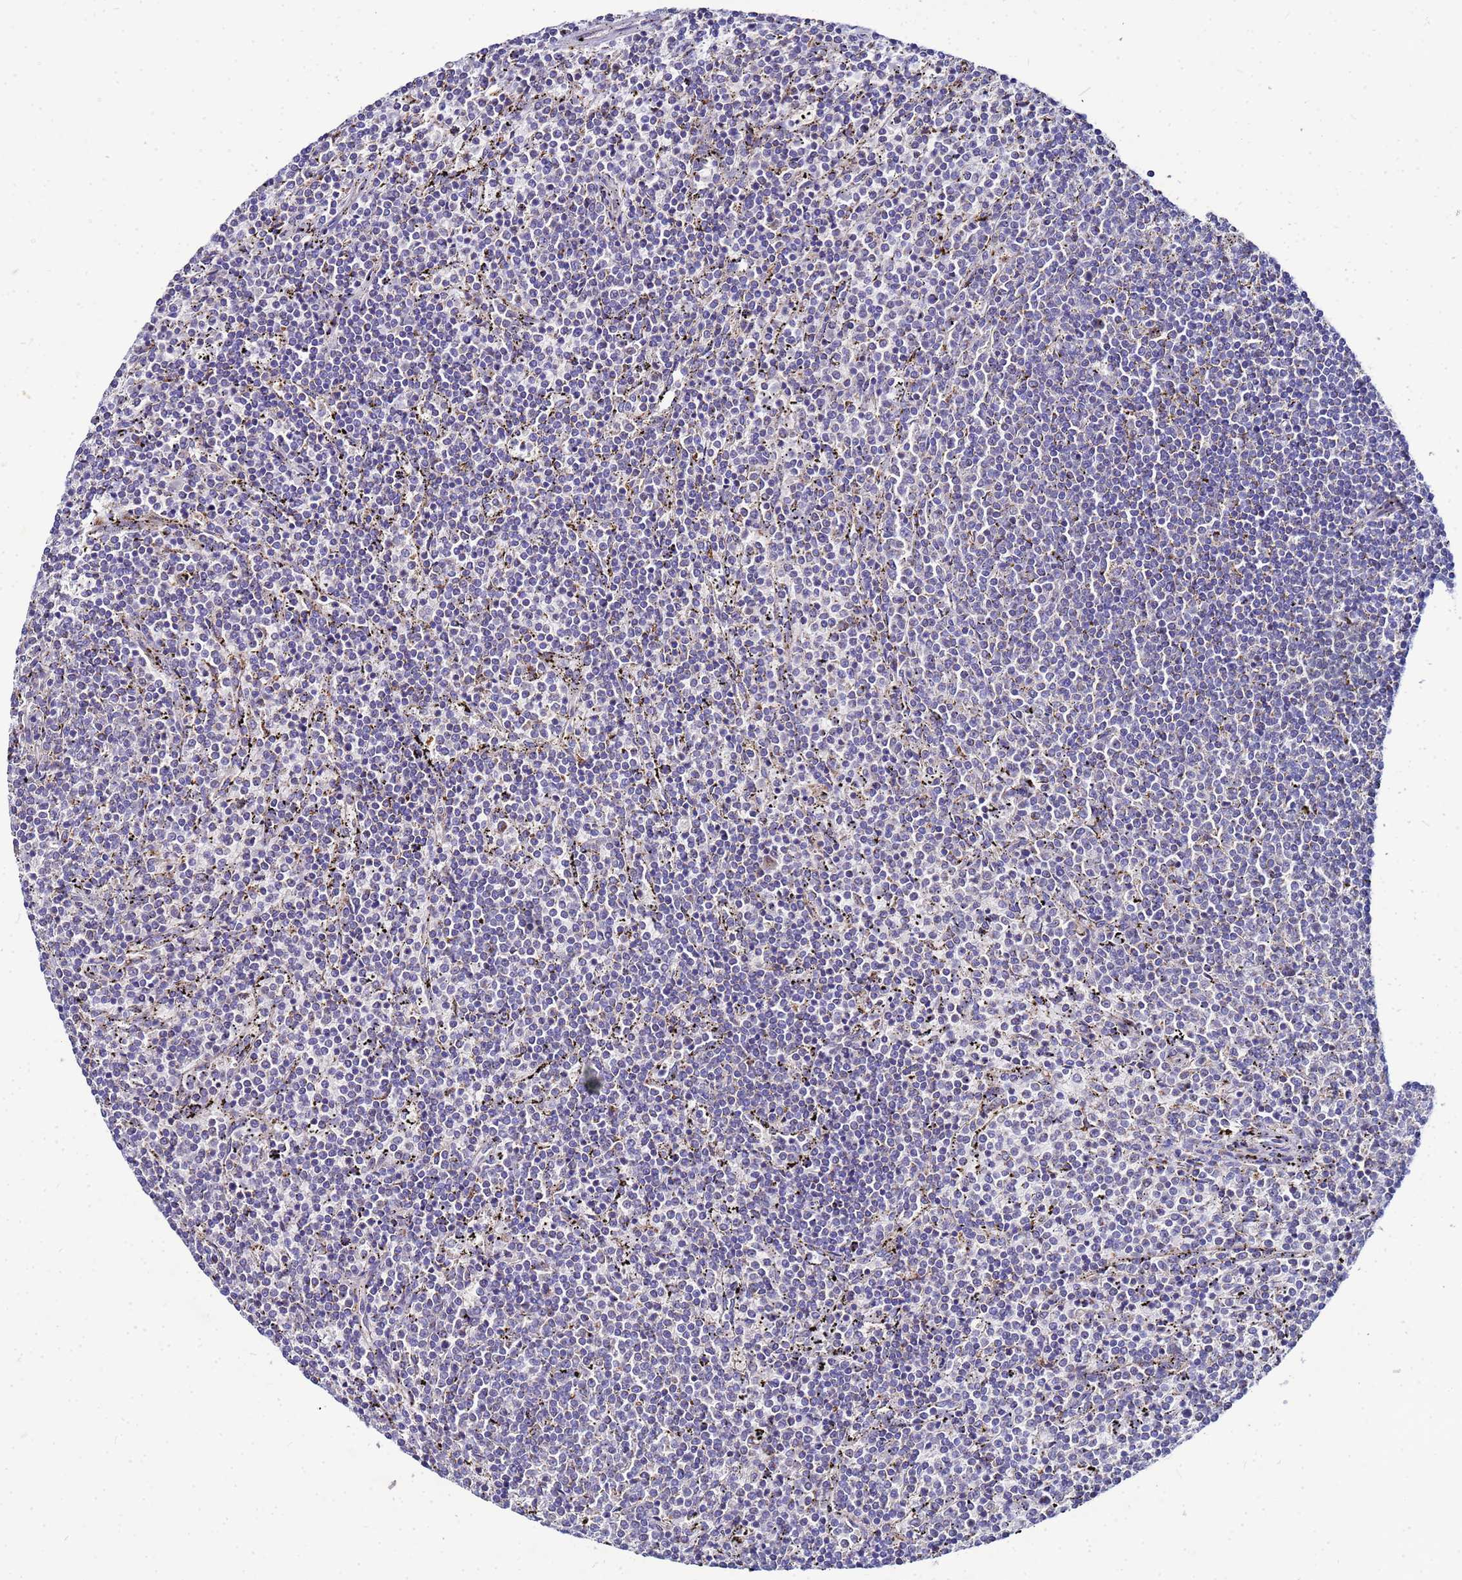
{"staining": {"intensity": "negative", "quantity": "none", "location": "none"}, "tissue": "lymphoma", "cell_type": "Tumor cells", "image_type": "cancer", "snomed": [{"axis": "morphology", "description": "Malignant lymphoma, non-Hodgkin's type, Low grade"}, {"axis": "topography", "description": "Spleen"}], "caption": "Tumor cells show no significant positivity in low-grade malignant lymphoma, non-Hodgkin's type. The staining was performed using DAB to visualize the protein expression in brown, while the nuclei were stained in blue with hematoxylin (Magnification: 20x).", "gene": "FAHD2A", "patient": {"sex": "female", "age": 50}}